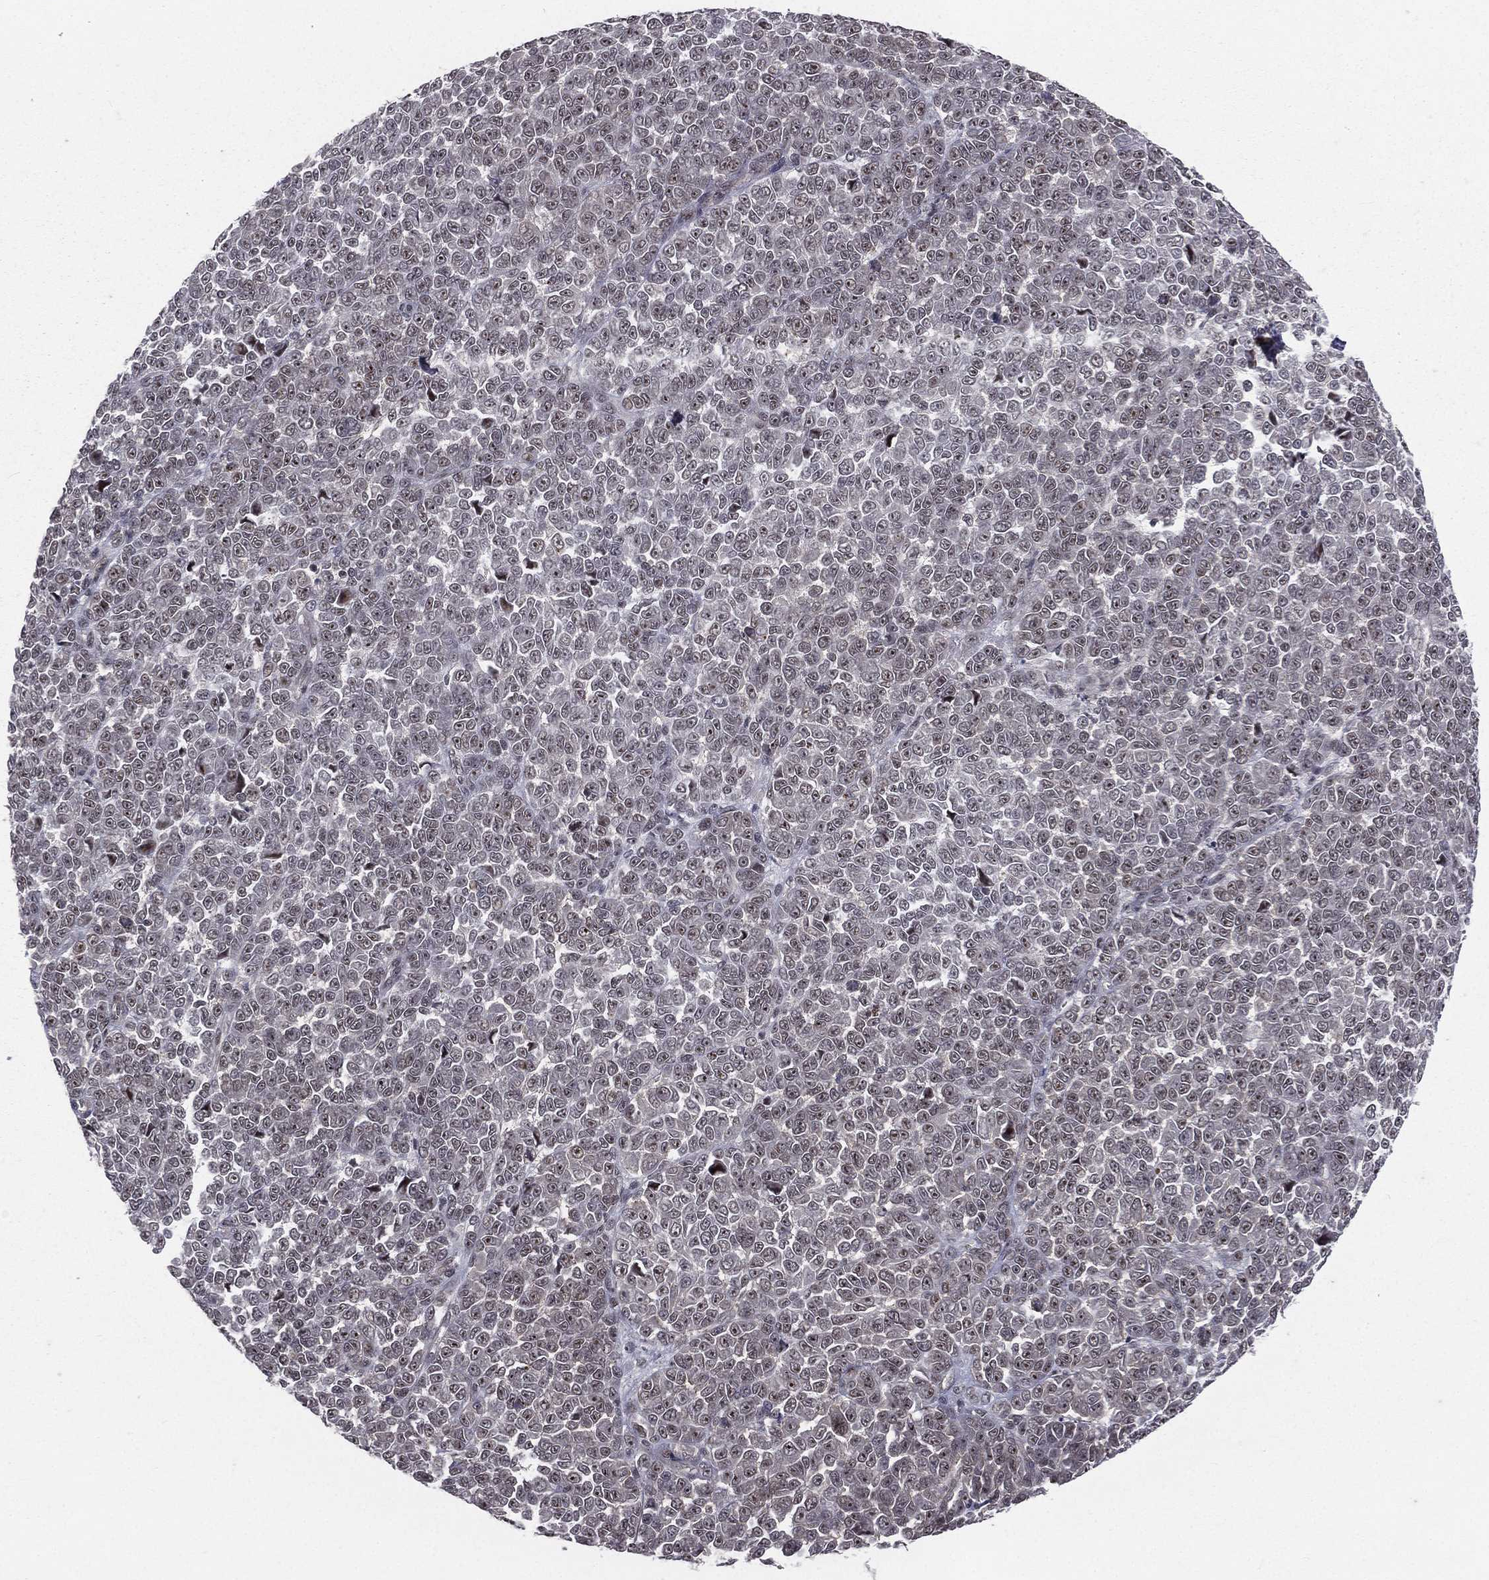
{"staining": {"intensity": "moderate", "quantity": "<25%", "location": "cytoplasmic/membranous"}, "tissue": "melanoma", "cell_type": "Tumor cells", "image_type": "cancer", "snomed": [{"axis": "morphology", "description": "Malignant melanoma, NOS"}, {"axis": "topography", "description": "Skin"}], "caption": "DAB (3,3'-diaminobenzidine) immunohistochemical staining of melanoma exhibits moderate cytoplasmic/membranous protein expression in about <25% of tumor cells.", "gene": "MORC2", "patient": {"sex": "female", "age": 95}}